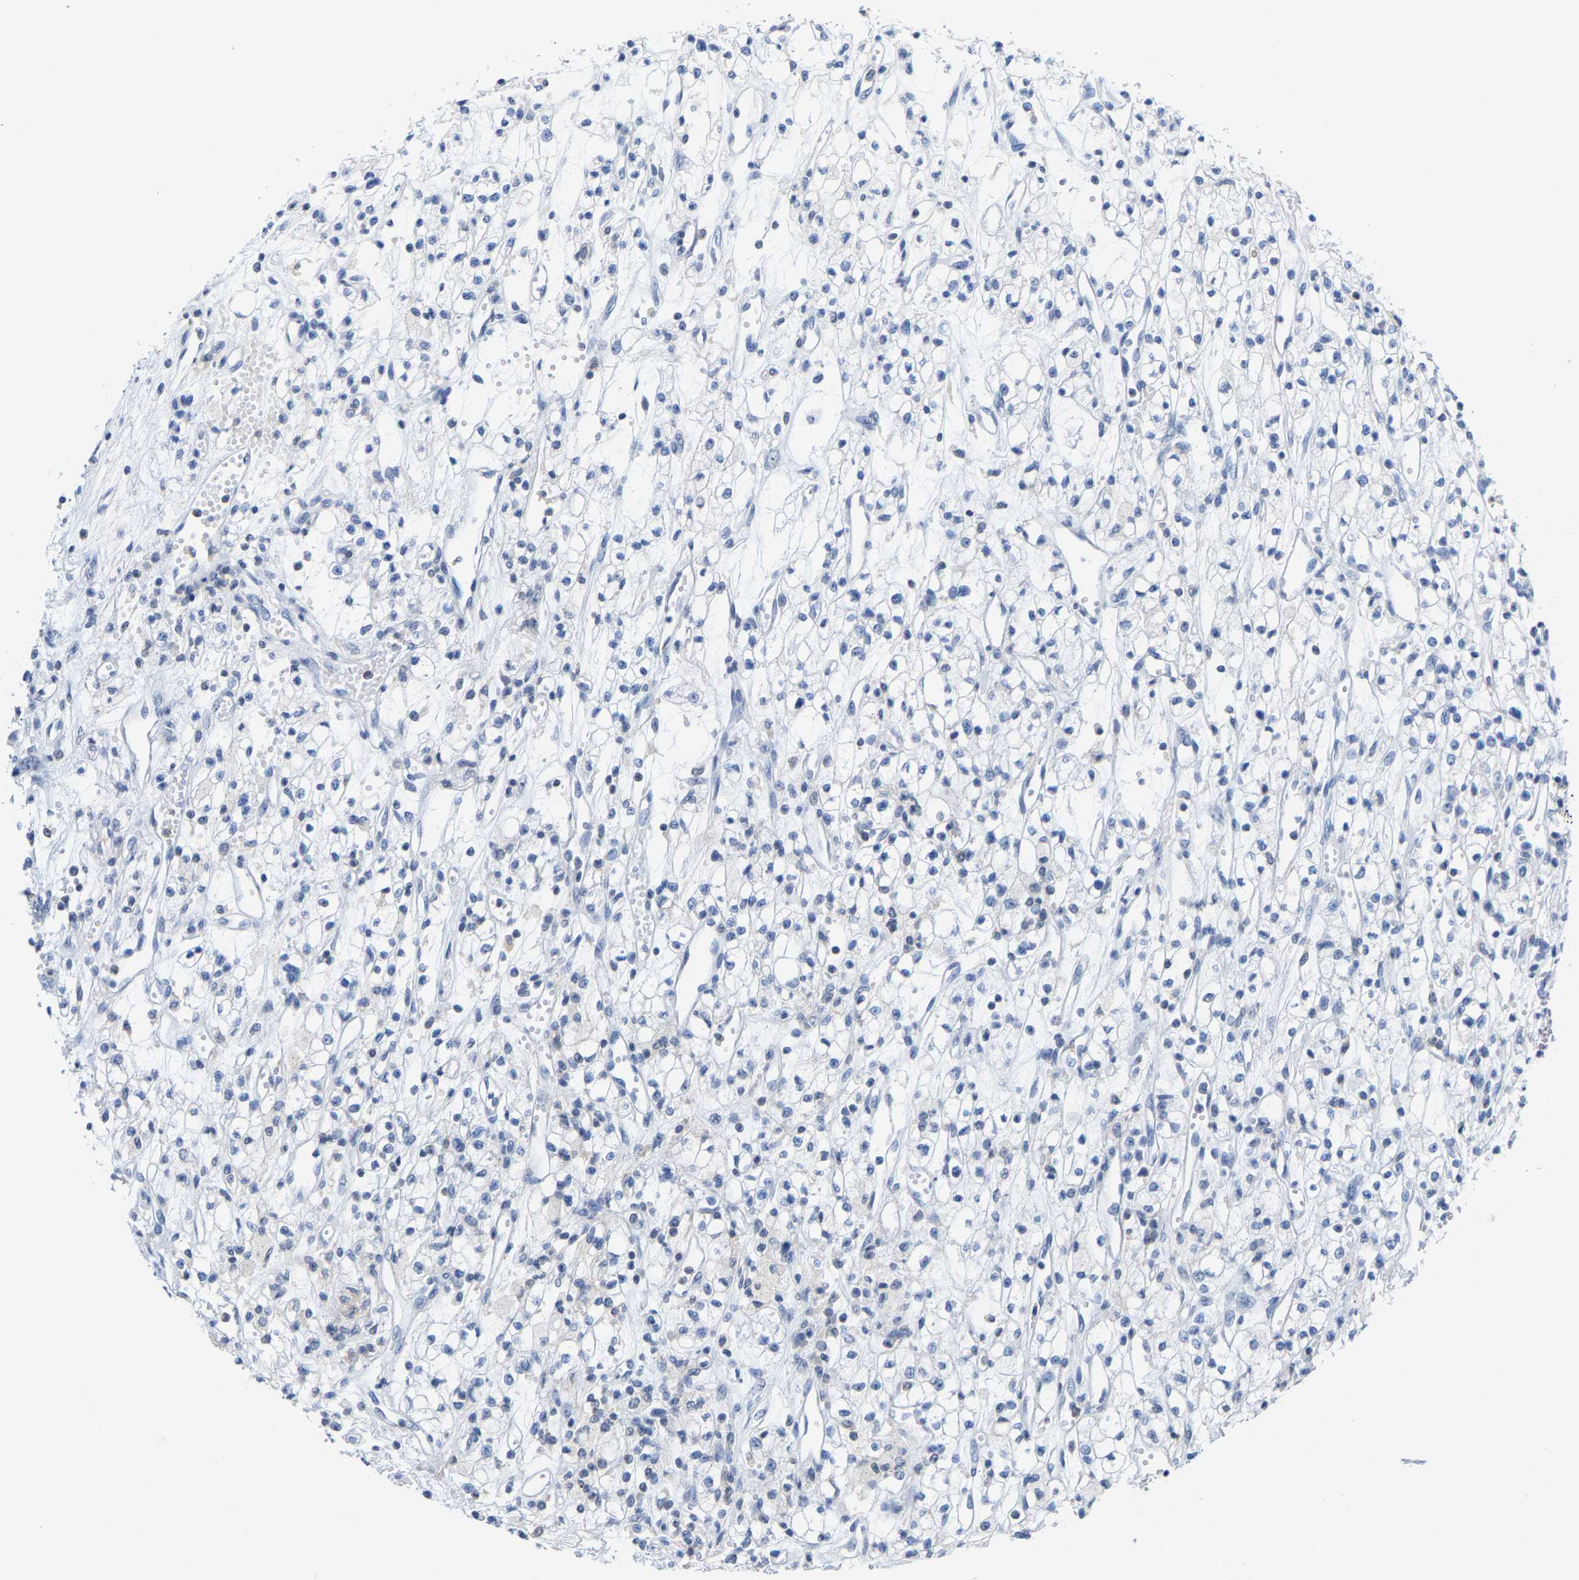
{"staining": {"intensity": "negative", "quantity": "none", "location": "none"}, "tissue": "renal cancer", "cell_type": "Tumor cells", "image_type": "cancer", "snomed": [{"axis": "morphology", "description": "Adenocarcinoma, NOS"}, {"axis": "topography", "description": "Kidney"}], "caption": "Immunohistochemical staining of renal cancer exhibits no significant expression in tumor cells.", "gene": "FGD3", "patient": {"sex": "male", "age": 59}}